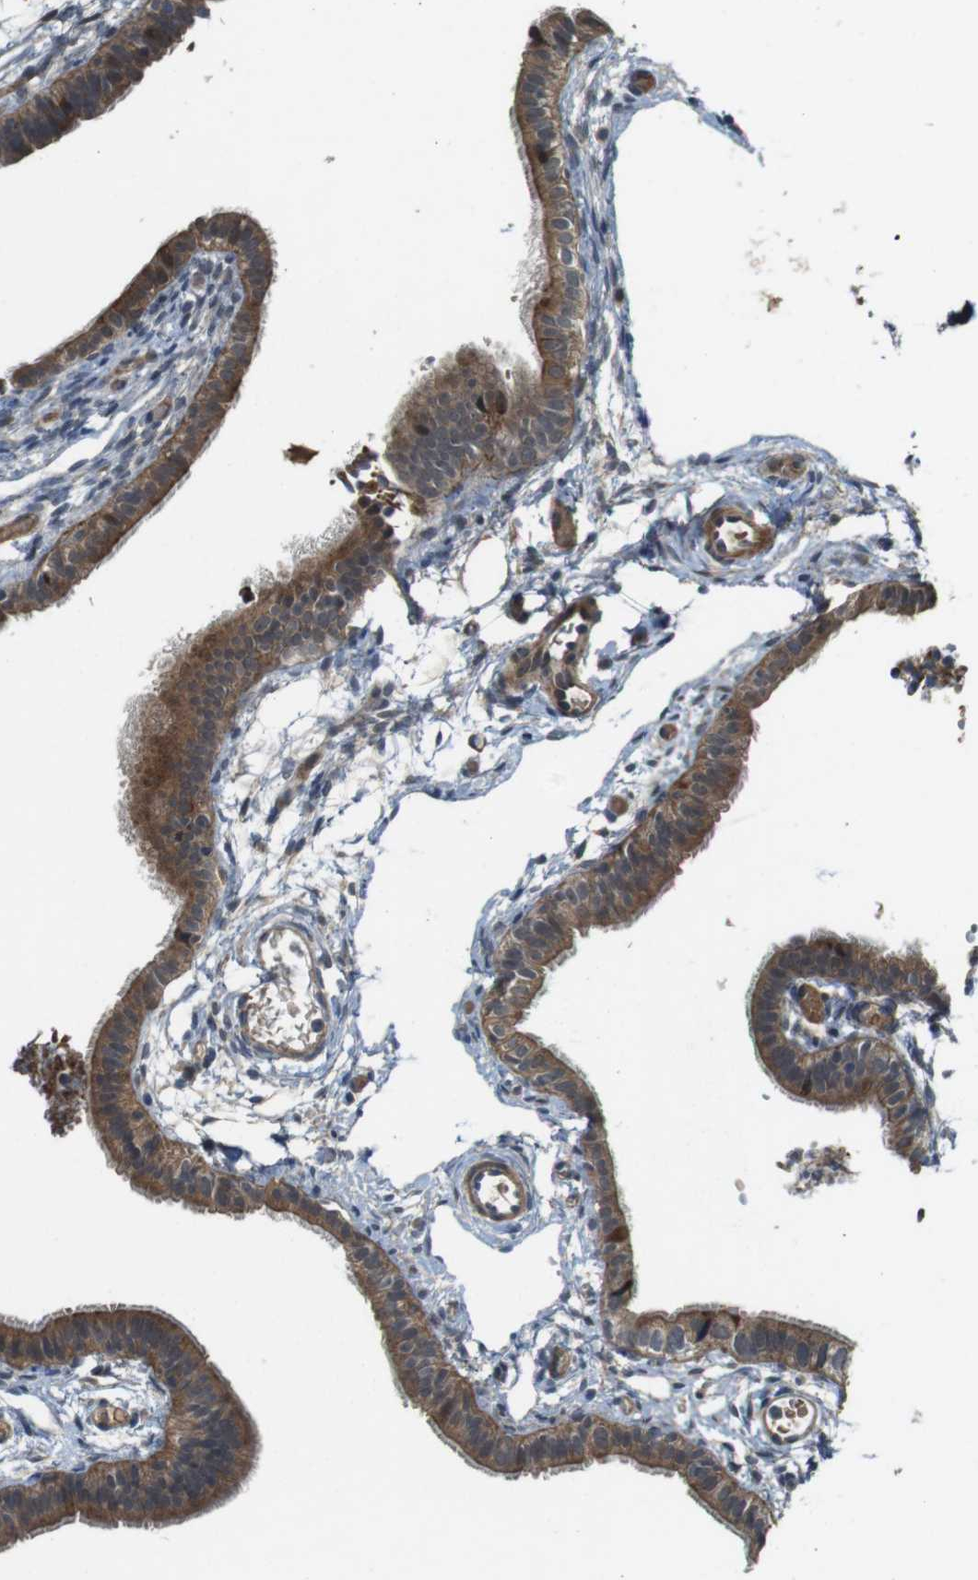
{"staining": {"intensity": "strong", "quantity": ">75%", "location": "cytoplasmic/membranous"}, "tissue": "fallopian tube", "cell_type": "Glandular cells", "image_type": "normal", "snomed": [{"axis": "morphology", "description": "Normal tissue, NOS"}, {"axis": "morphology", "description": "Dermoid, NOS"}, {"axis": "topography", "description": "Fallopian tube"}], "caption": "Immunohistochemical staining of normal human fallopian tube demonstrates strong cytoplasmic/membranous protein staining in approximately >75% of glandular cells.", "gene": "IFFO2", "patient": {"sex": "female", "age": 33}}